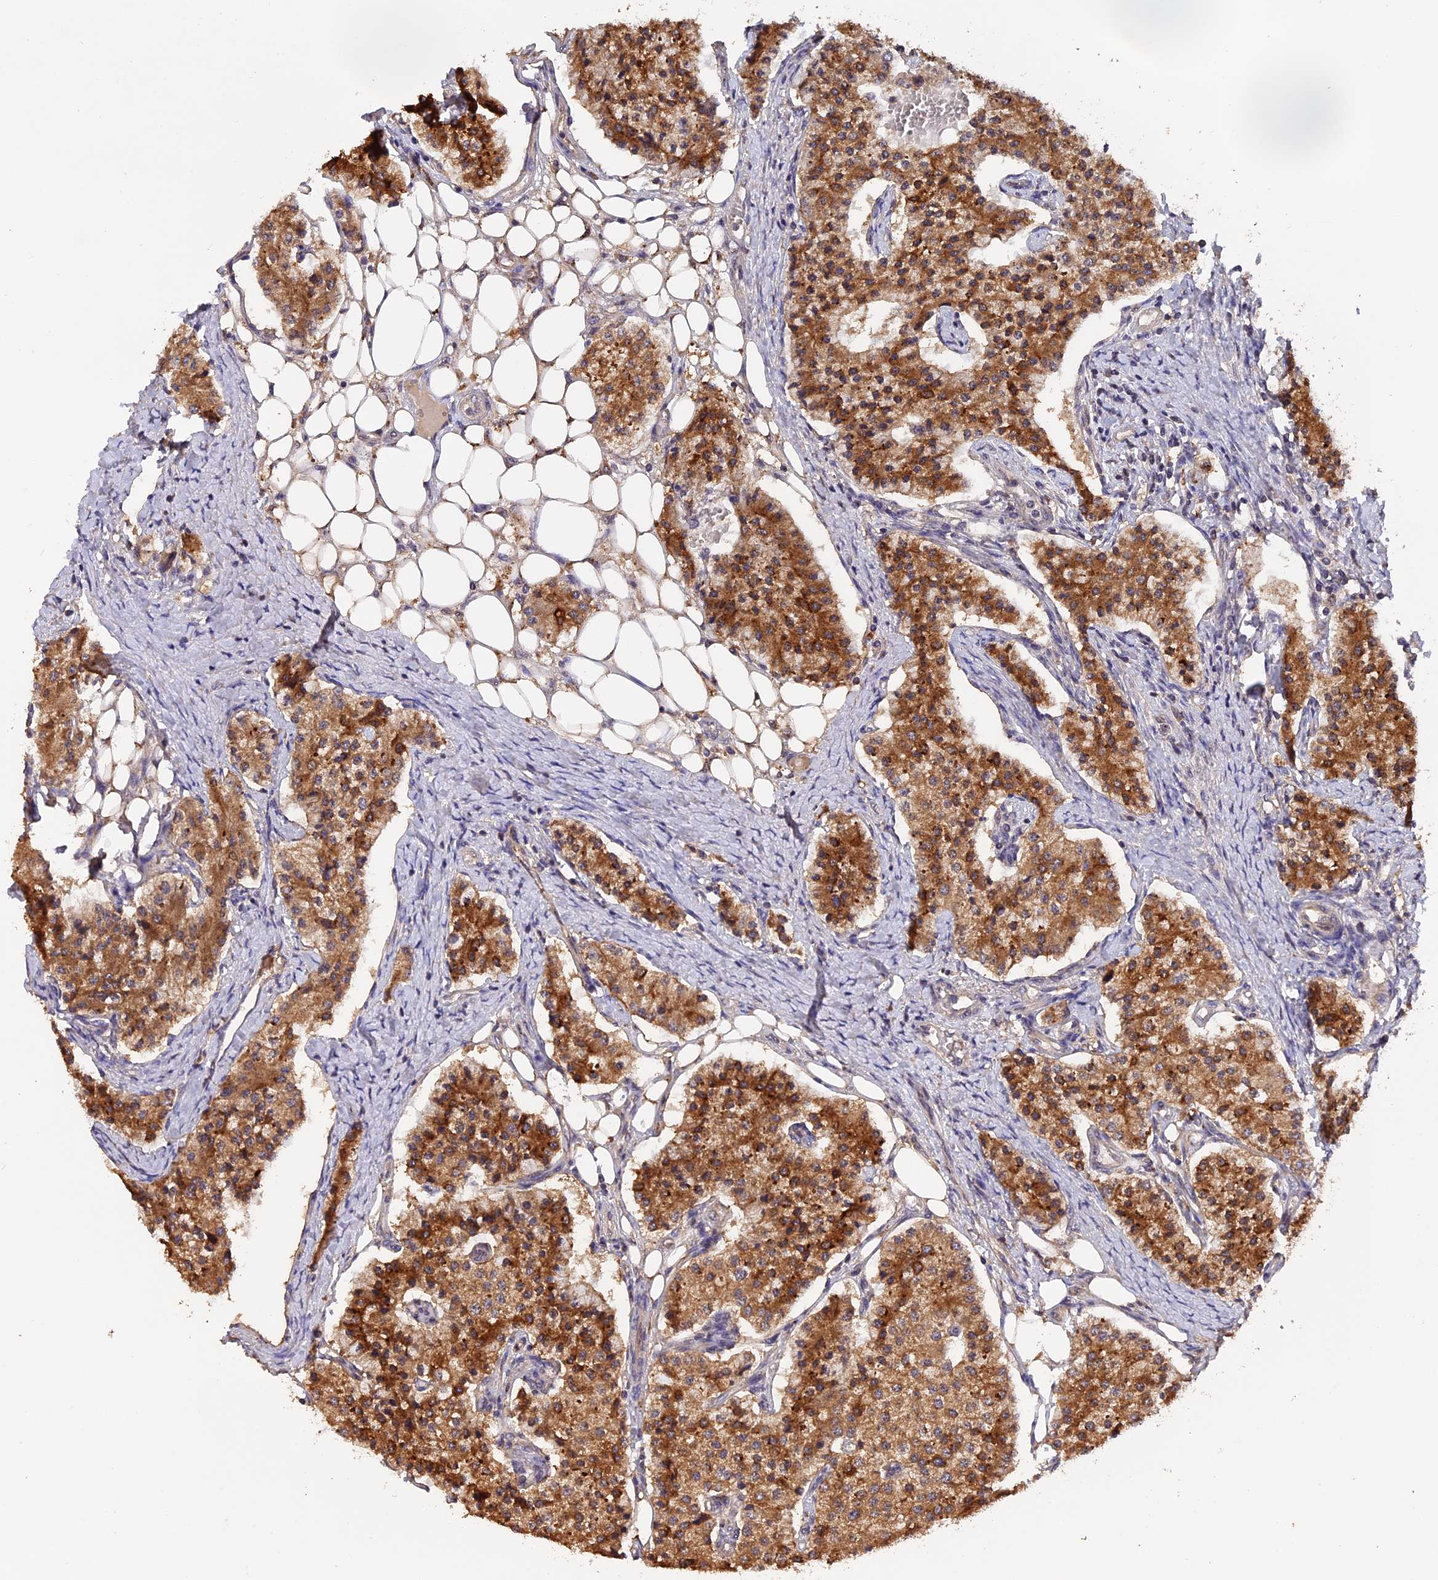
{"staining": {"intensity": "strong", "quantity": ">75%", "location": "cytoplasmic/membranous"}, "tissue": "carcinoid", "cell_type": "Tumor cells", "image_type": "cancer", "snomed": [{"axis": "morphology", "description": "Carcinoid, malignant, NOS"}, {"axis": "topography", "description": "Colon"}], "caption": "Malignant carcinoid tissue shows strong cytoplasmic/membranous expression in approximately >75% of tumor cells, visualized by immunohistochemistry.", "gene": "TRMT1", "patient": {"sex": "female", "age": 52}}